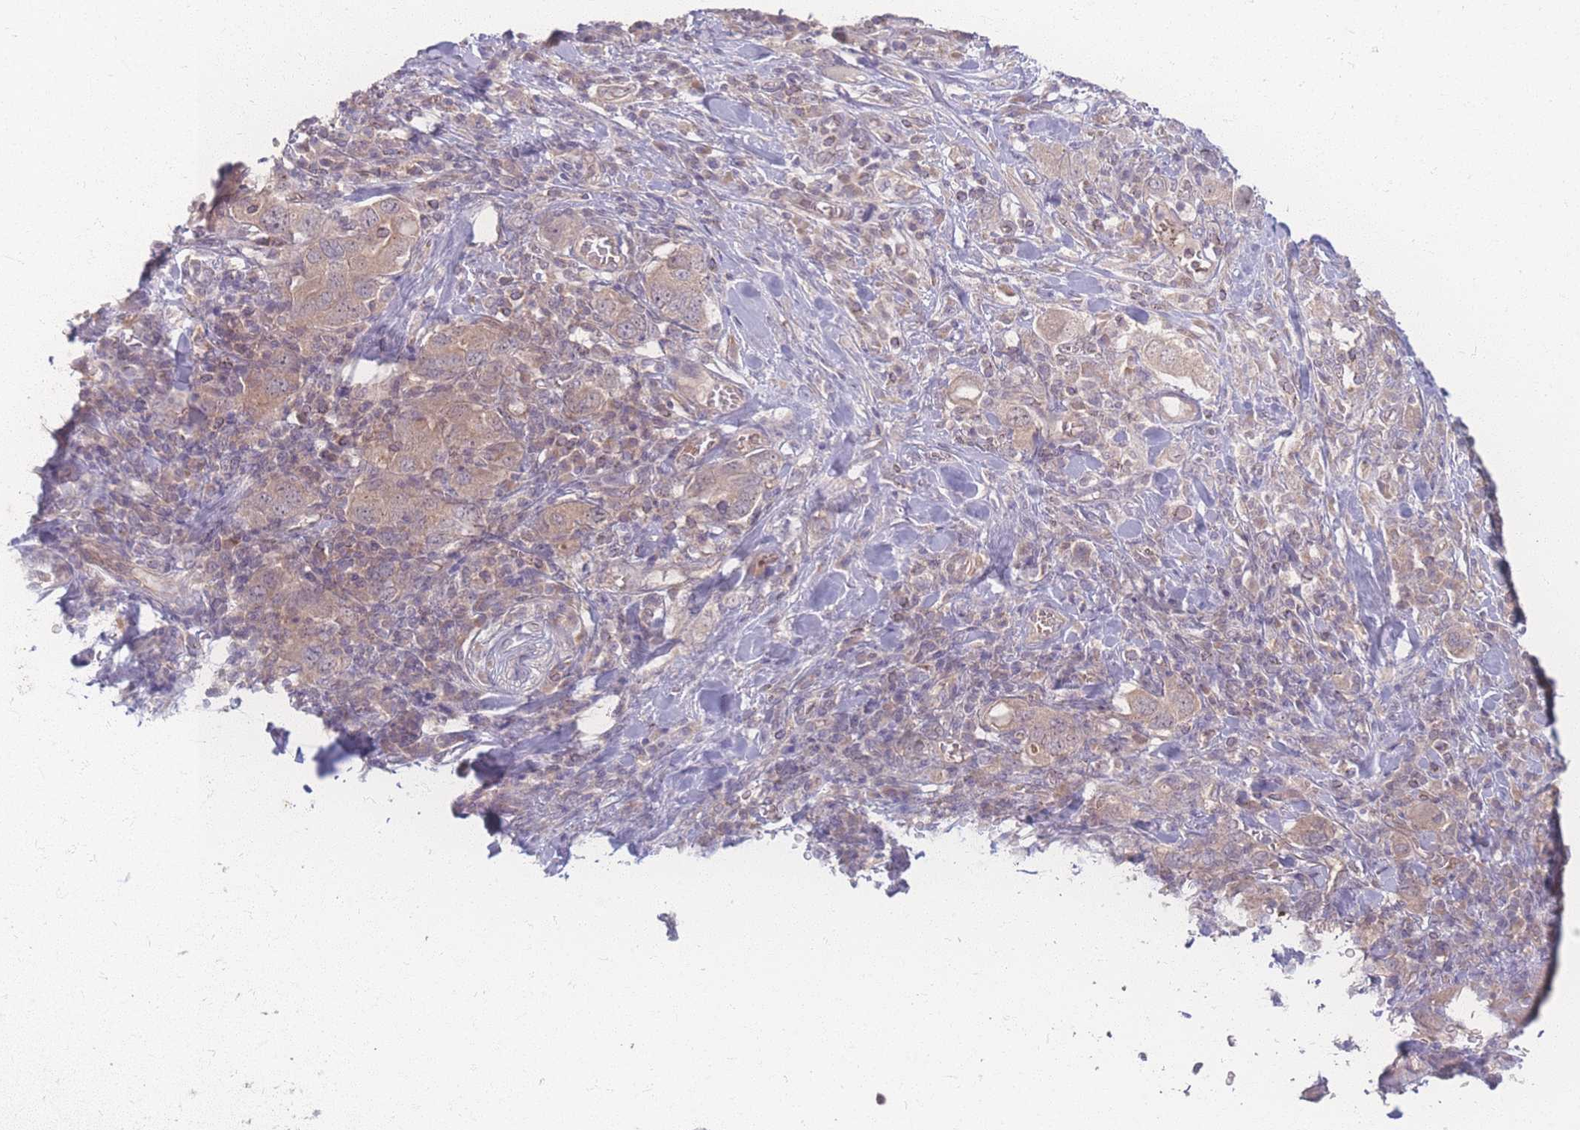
{"staining": {"intensity": "weak", "quantity": ">75%", "location": "cytoplasmic/membranous"}, "tissue": "stomach cancer", "cell_type": "Tumor cells", "image_type": "cancer", "snomed": [{"axis": "morphology", "description": "Adenocarcinoma, NOS"}, {"axis": "topography", "description": "Stomach, upper"}, {"axis": "topography", "description": "Stomach"}], "caption": "Stomach cancer stained for a protein (brown) exhibits weak cytoplasmic/membranous positive expression in approximately >75% of tumor cells.", "gene": "INSR", "patient": {"sex": "male", "age": 62}}